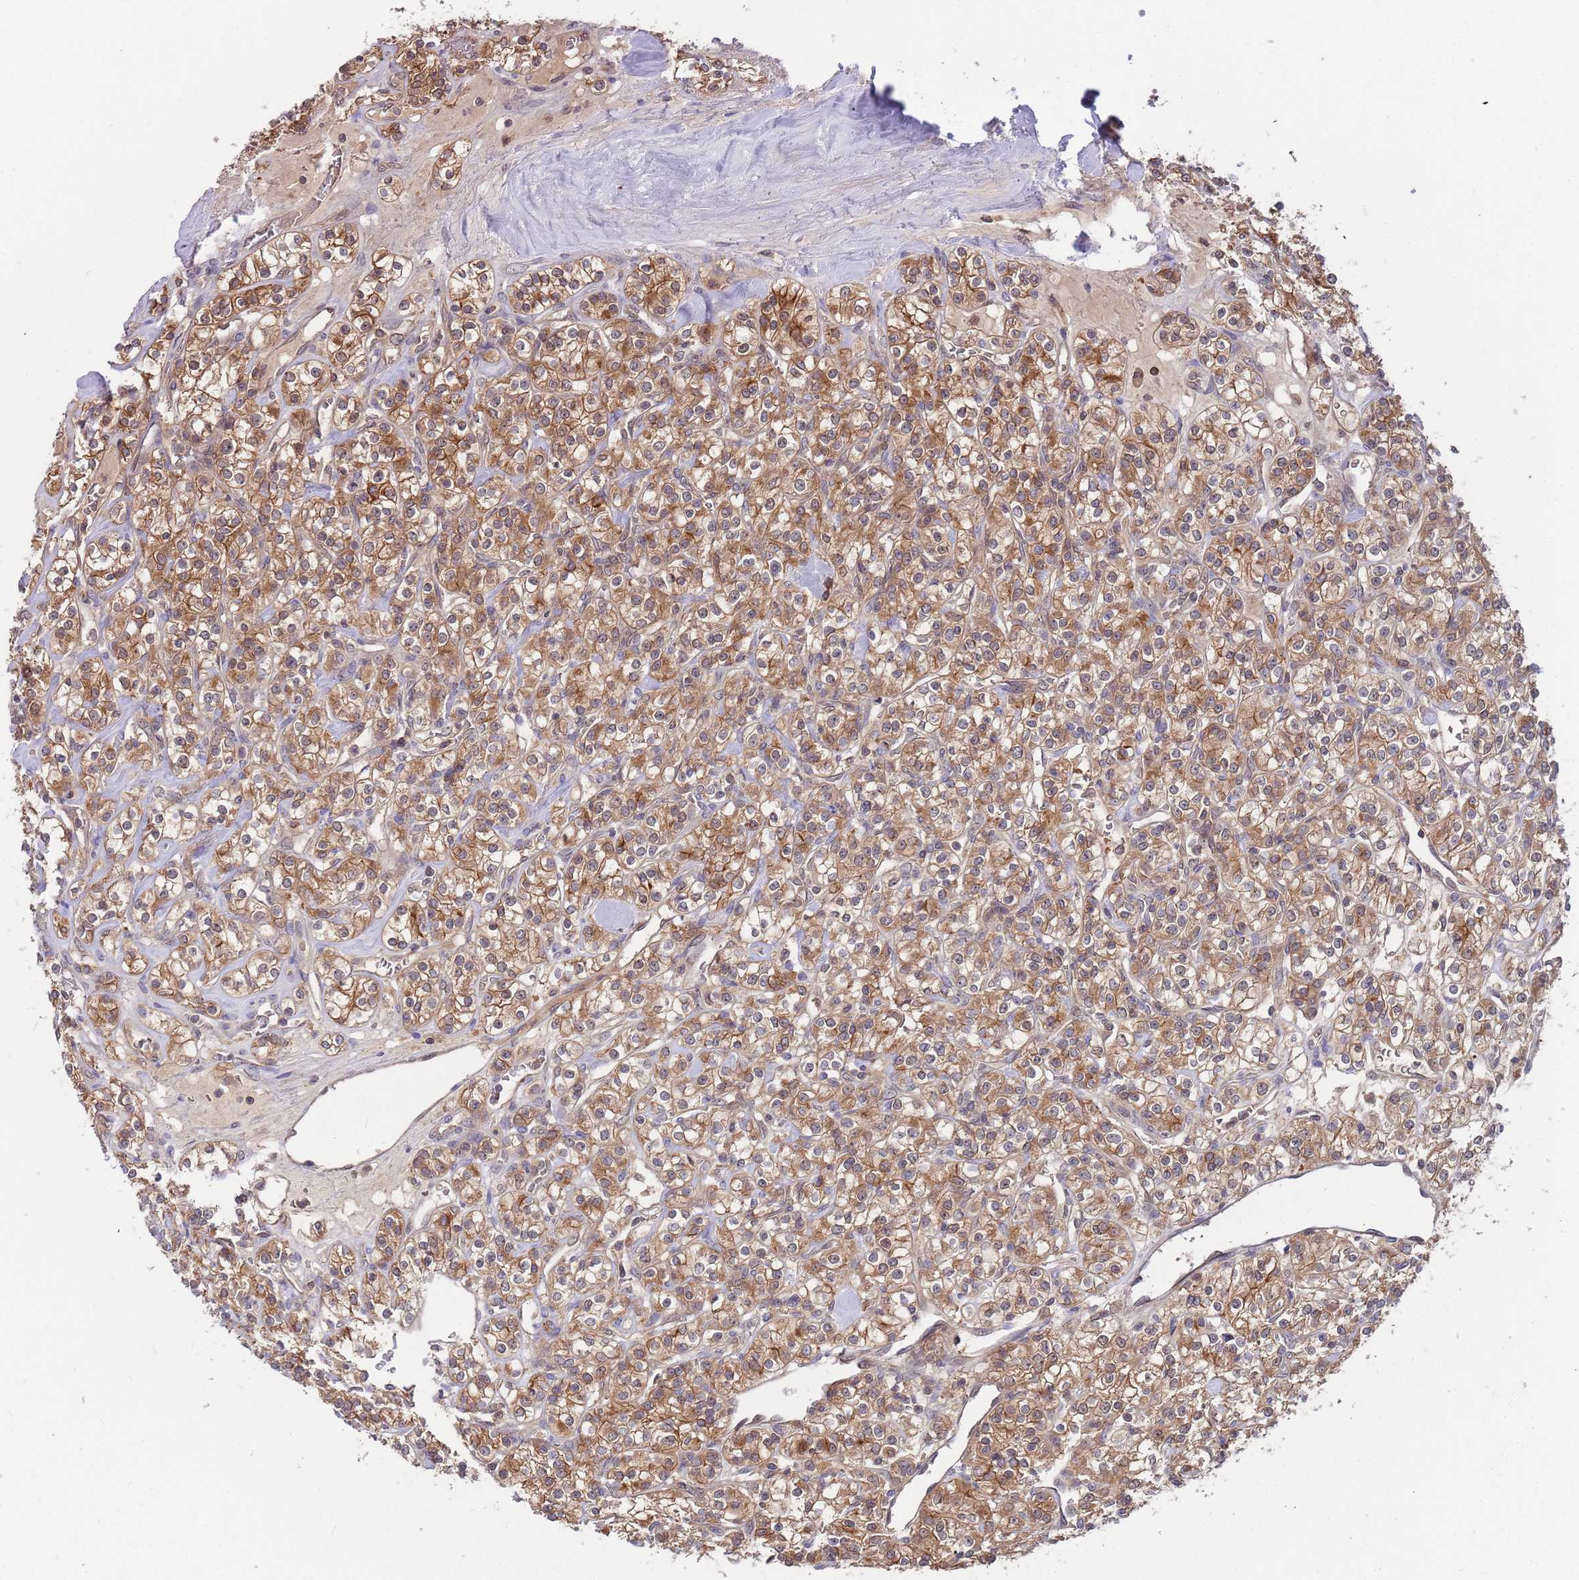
{"staining": {"intensity": "moderate", "quantity": ">75%", "location": "cytoplasmic/membranous"}, "tissue": "renal cancer", "cell_type": "Tumor cells", "image_type": "cancer", "snomed": [{"axis": "morphology", "description": "Adenocarcinoma, NOS"}, {"axis": "topography", "description": "Kidney"}], "caption": "The histopathology image exhibits immunohistochemical staining of renal cancer (adenocarcinoma). There is moderate cytoplasmic/membranous expression is seen in about >75% of tumor cells.", "gene": "GSDMD", "patient": {"sex": "male", "age": 77}}